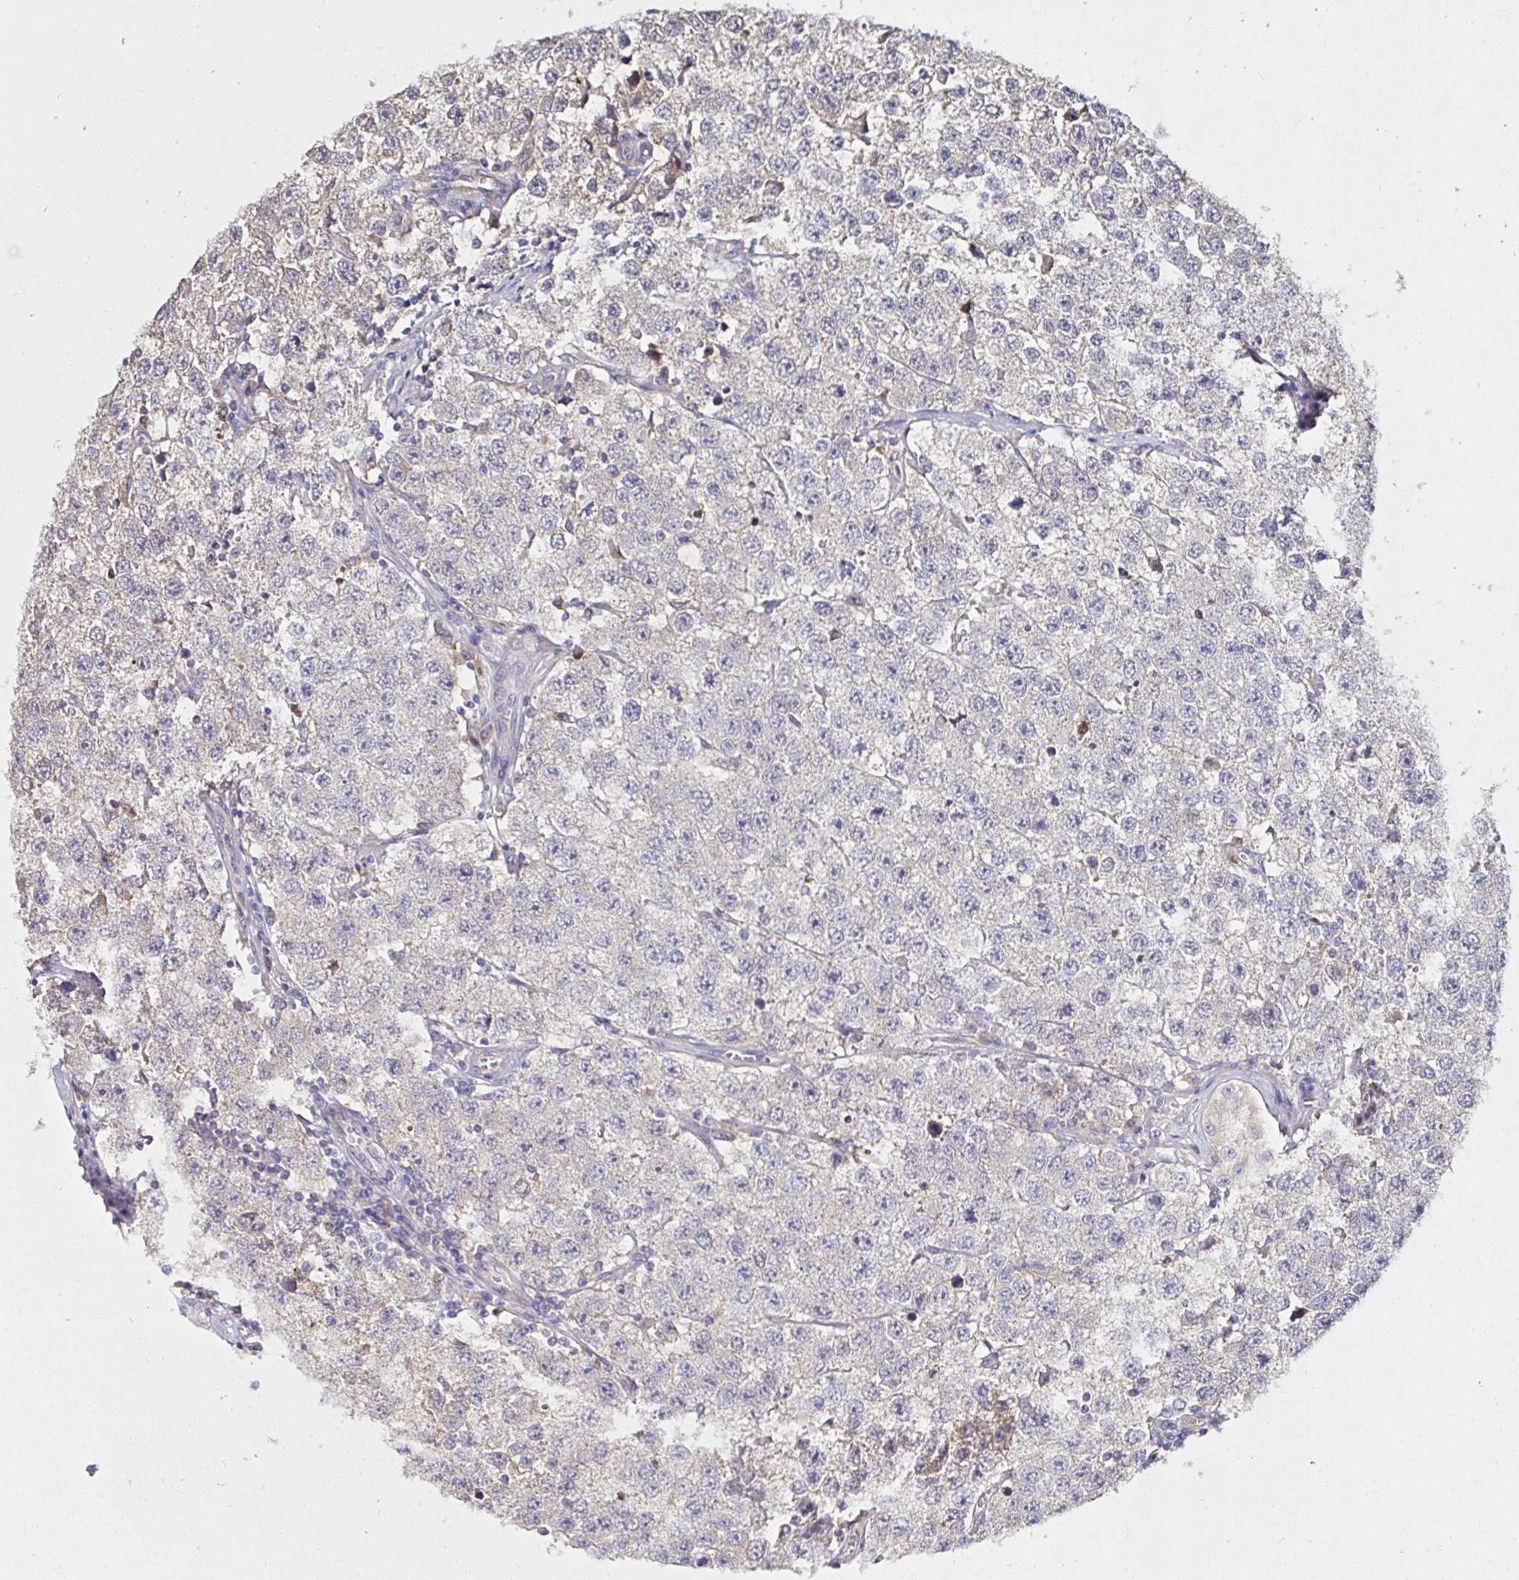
{"staining": {"intensity": "negative", "quantity": "none", "location": "none"}, "tissue": "testis cancer", "cell_type": "Tumor cells", "image_type": "cancer", "snomed": [{"axis": "morphology", "description": "Seminoma, NOS"}, {"axis": "topography", "description": "Testis"}], "caption": "Tumor cells are negative for brown protein staining in testis cancer (seminoma). (DAB (3,3'-diaminobenzidine) IHC, high magnification).", "gene": "RSRP1", "patient": {"sex": "male", "age": 34}}